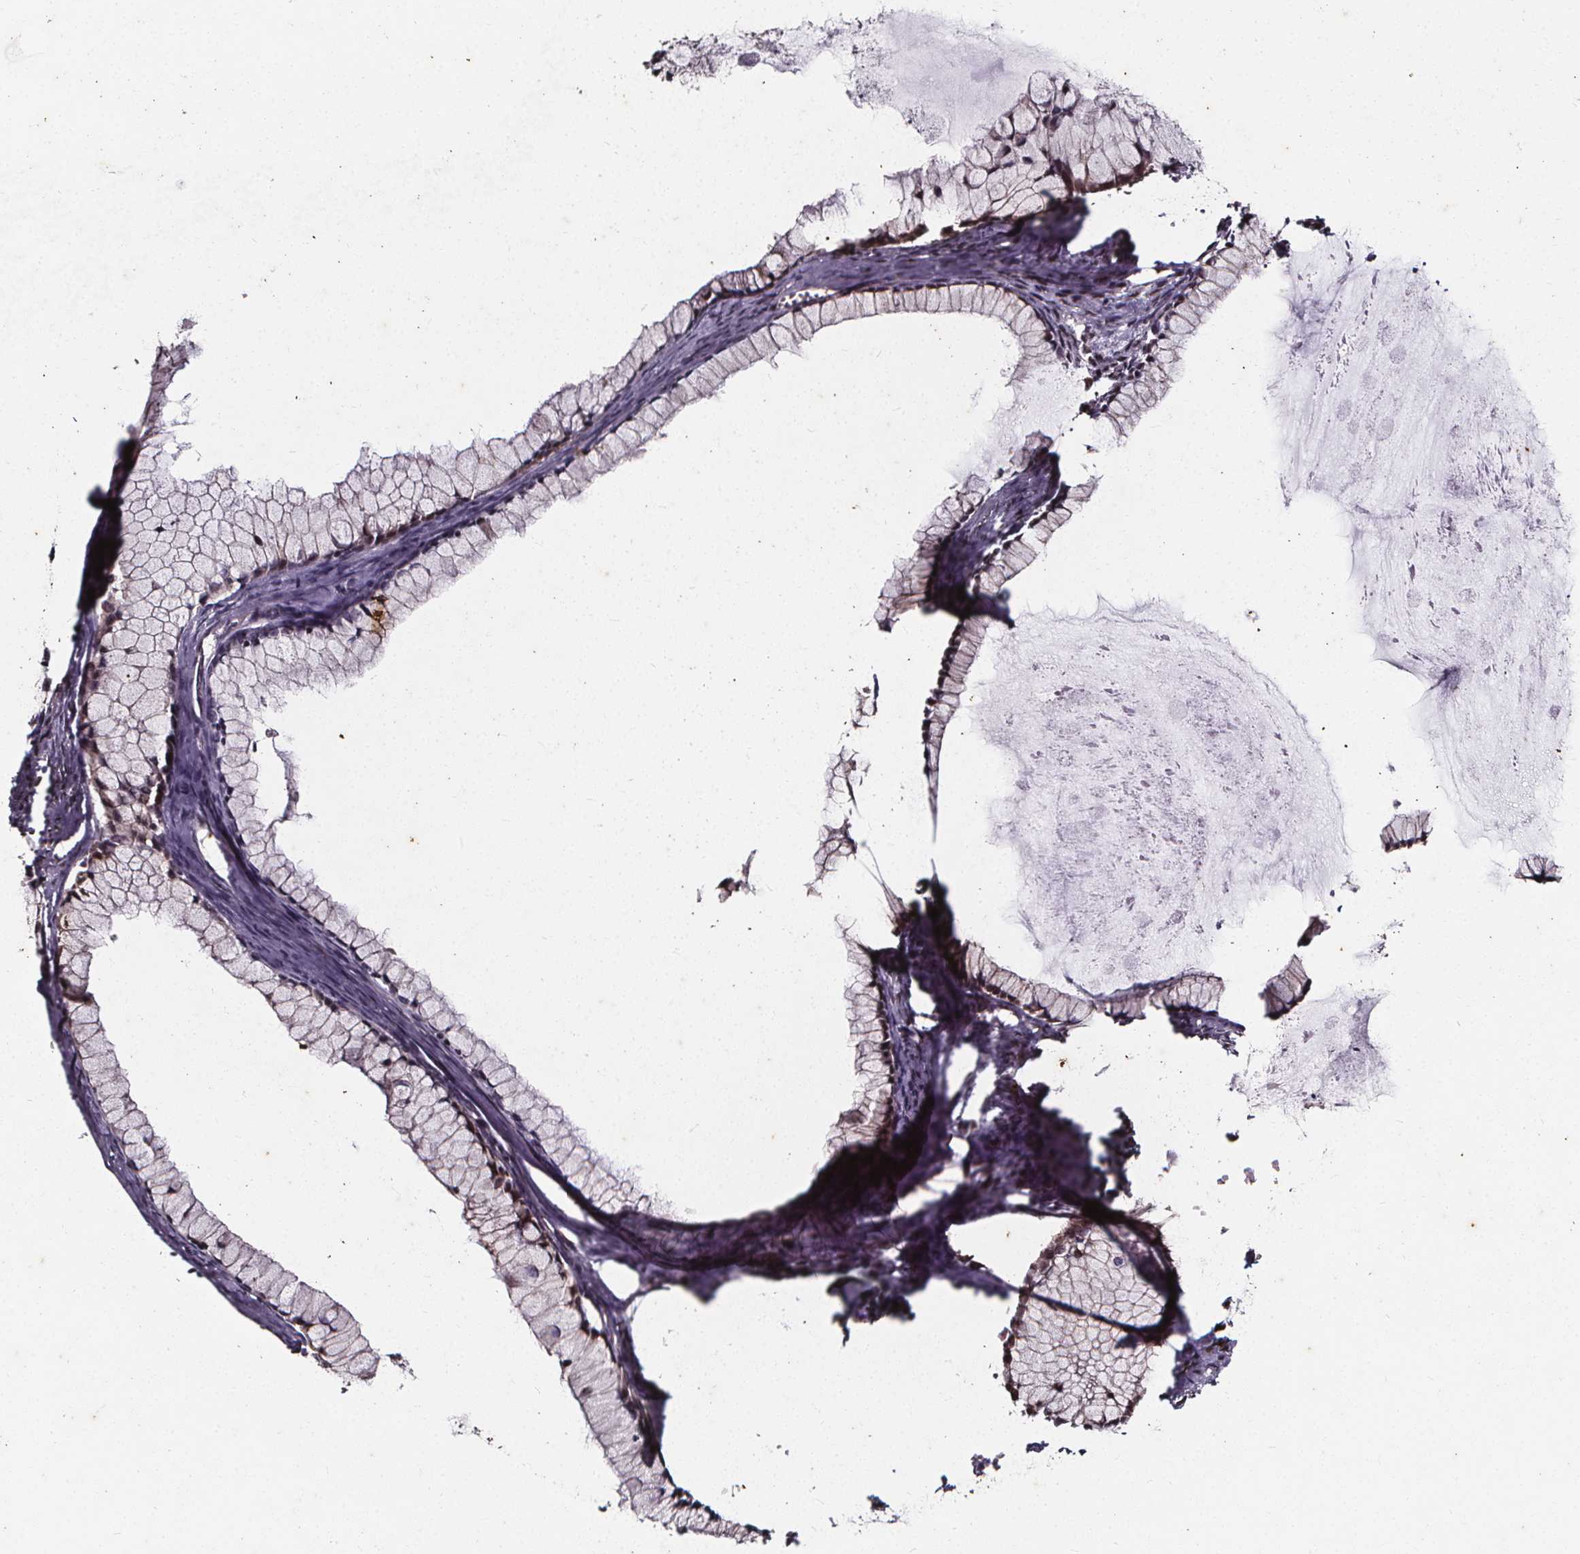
{"staining": {"intensity": "weak", "quantity": "25%-75%", "location": "cytoplasmic/membranous,nuclear"}, "tissue": "ovarian cancer", "cell_type": "Tumor cells", "image_type": "cancer", "snomed": [{"axis": "morphology", "description": "Cystadenocarcinoma, mucinous, NOS"}, {"axis": "topography", "description": "Ovary"}], "caption": "Protein staining of ovarian cancer tissue shows weak cytoplasmic/membranous and nuclear positivity in approximately 25%-75% of tumor cells.", "gene": "DDIT3", "patient": {"sex": "female", "age": 41}}